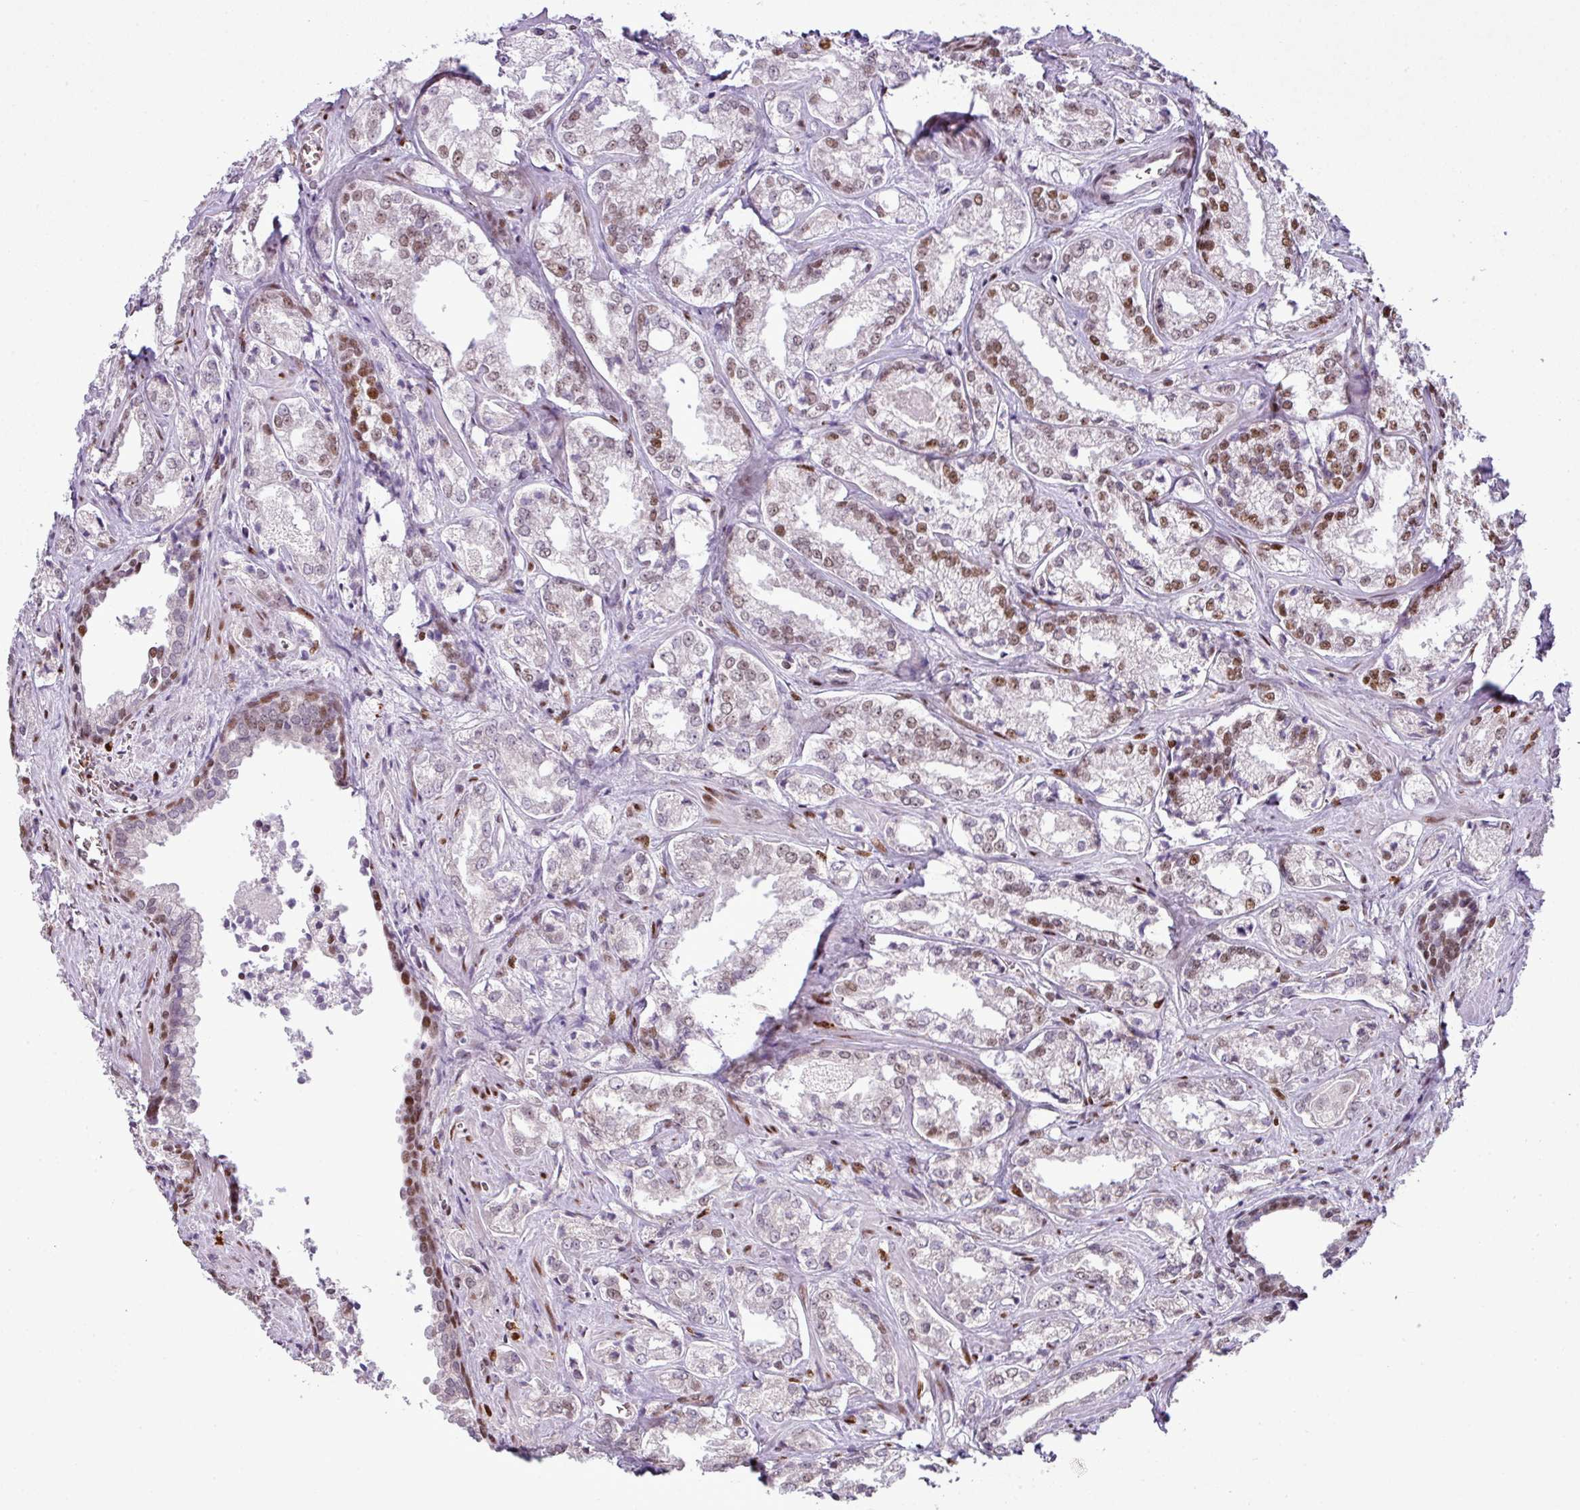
{"staining": {"intensity": "moderate", "quantity": "25%-75%", "location": "nuclear"}, "tissue": "prostate cancer", "cell_type": "Tumor cells", "image_type": "cancer", "snomed": [{"axis": "morphology", "description": "Adenocarcinoma, Low grade"}, {"axis": "topography", "description": "Prostate"}], "caption": "A medium amount of moderate nuclear positivity is seen in approximately 25%-75% of tumor cells in prostate cancer tissue. (DAB (3,3'-diaminobenzidine) IHC, brown staining for protein, blue staining for nuclei).", "gene": "PRDM5", "patient": {"sex": "male", "age": 47}}